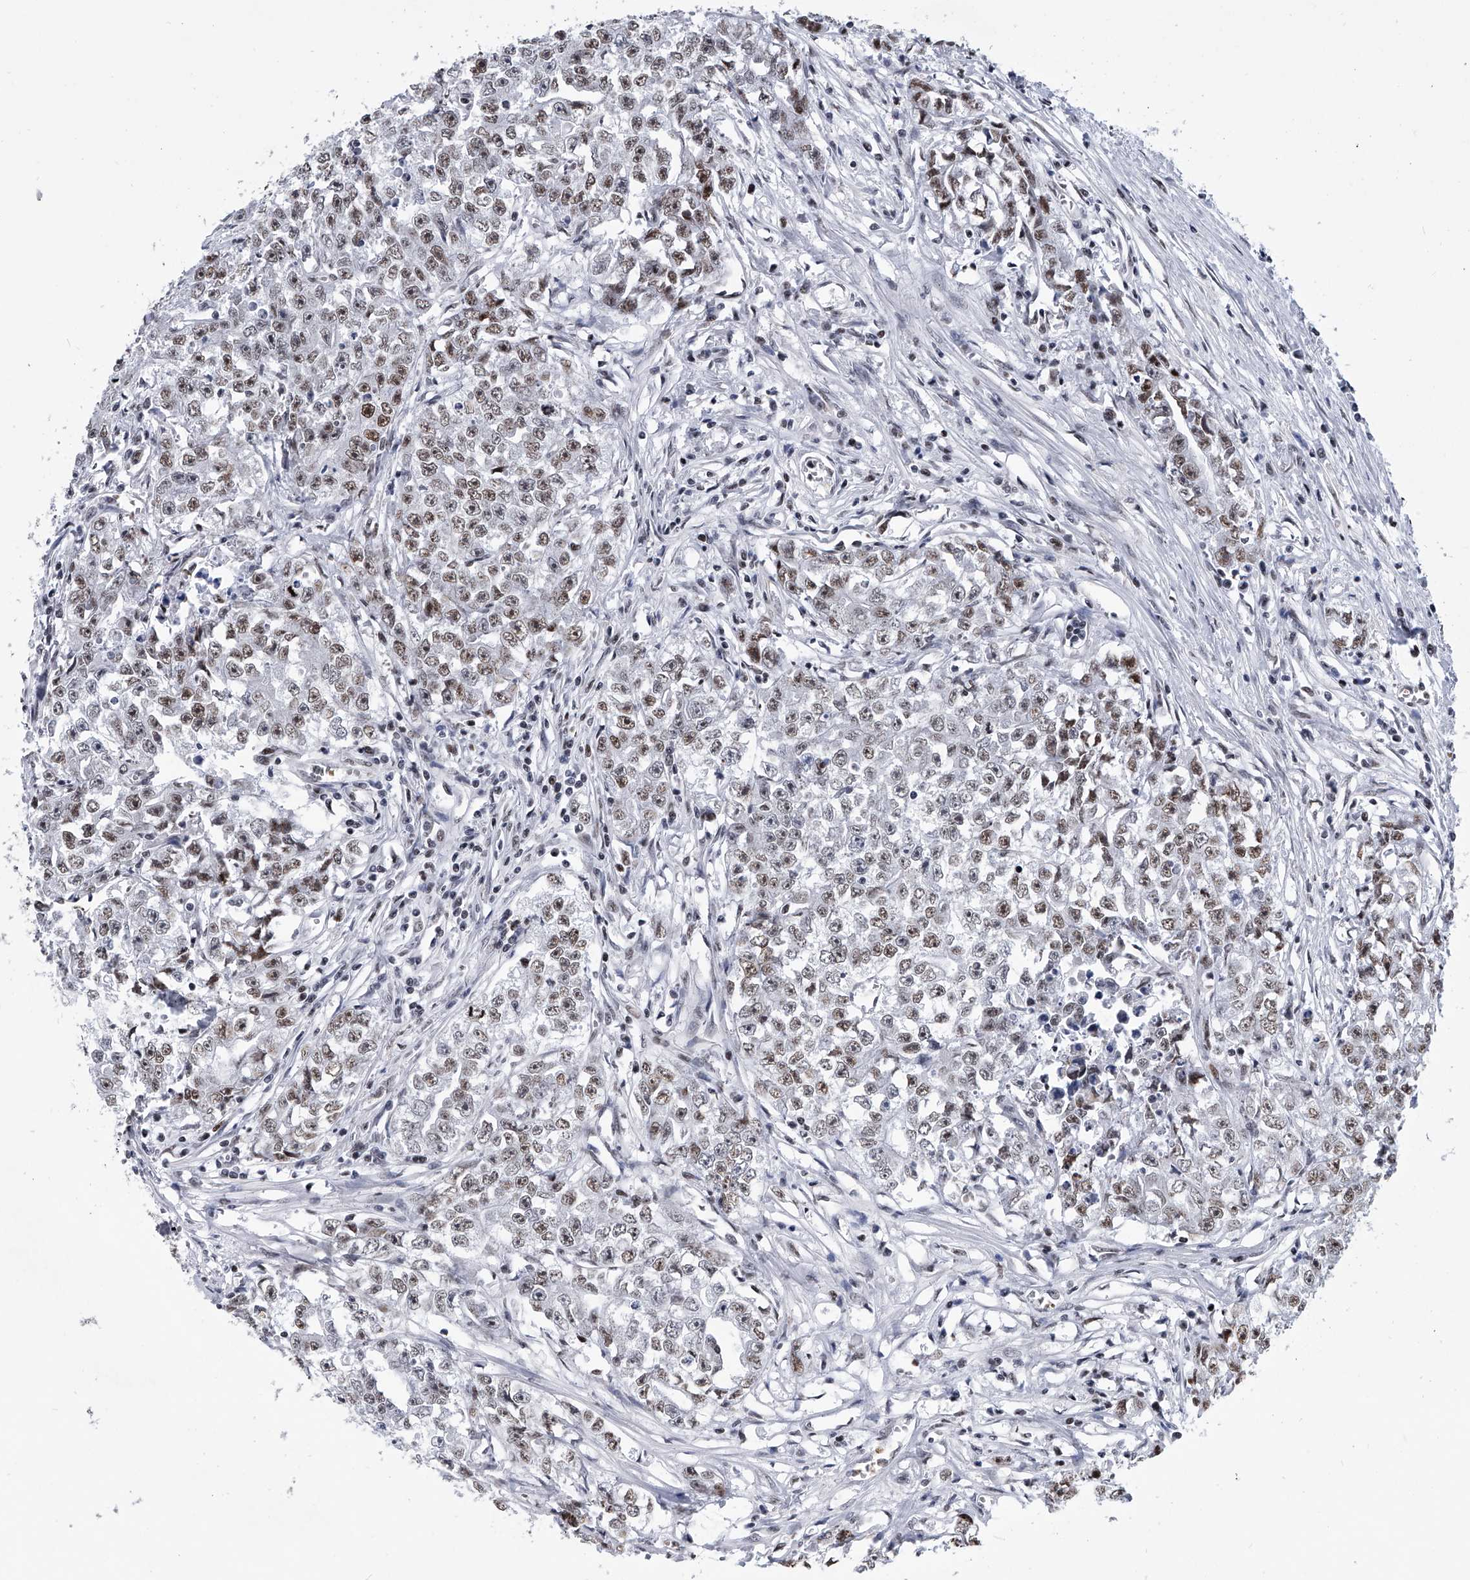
{"staining": {"intensity": "weak", "quantity": ">75%", "location": "nuclear"}, "tissue": "testis cancer", "cell_type": "Tumor cells", "image_type": "cancer", "snomed": [{"axis": "morphology", "description": "Seminoma, NOS"}, {"axis": "morphology", "description": "Carcinoma, Embryonal, NOS"}, {"axis": "topography", "description": "Testis"}], "caption": "Testis cancer (seminoma) stained with immunohistochemistry demonstrates weak nuclear staining in approximately >75% of tumor cells.", "gene": "SIM2", "patient": {"sex": "male", "age": 43}}